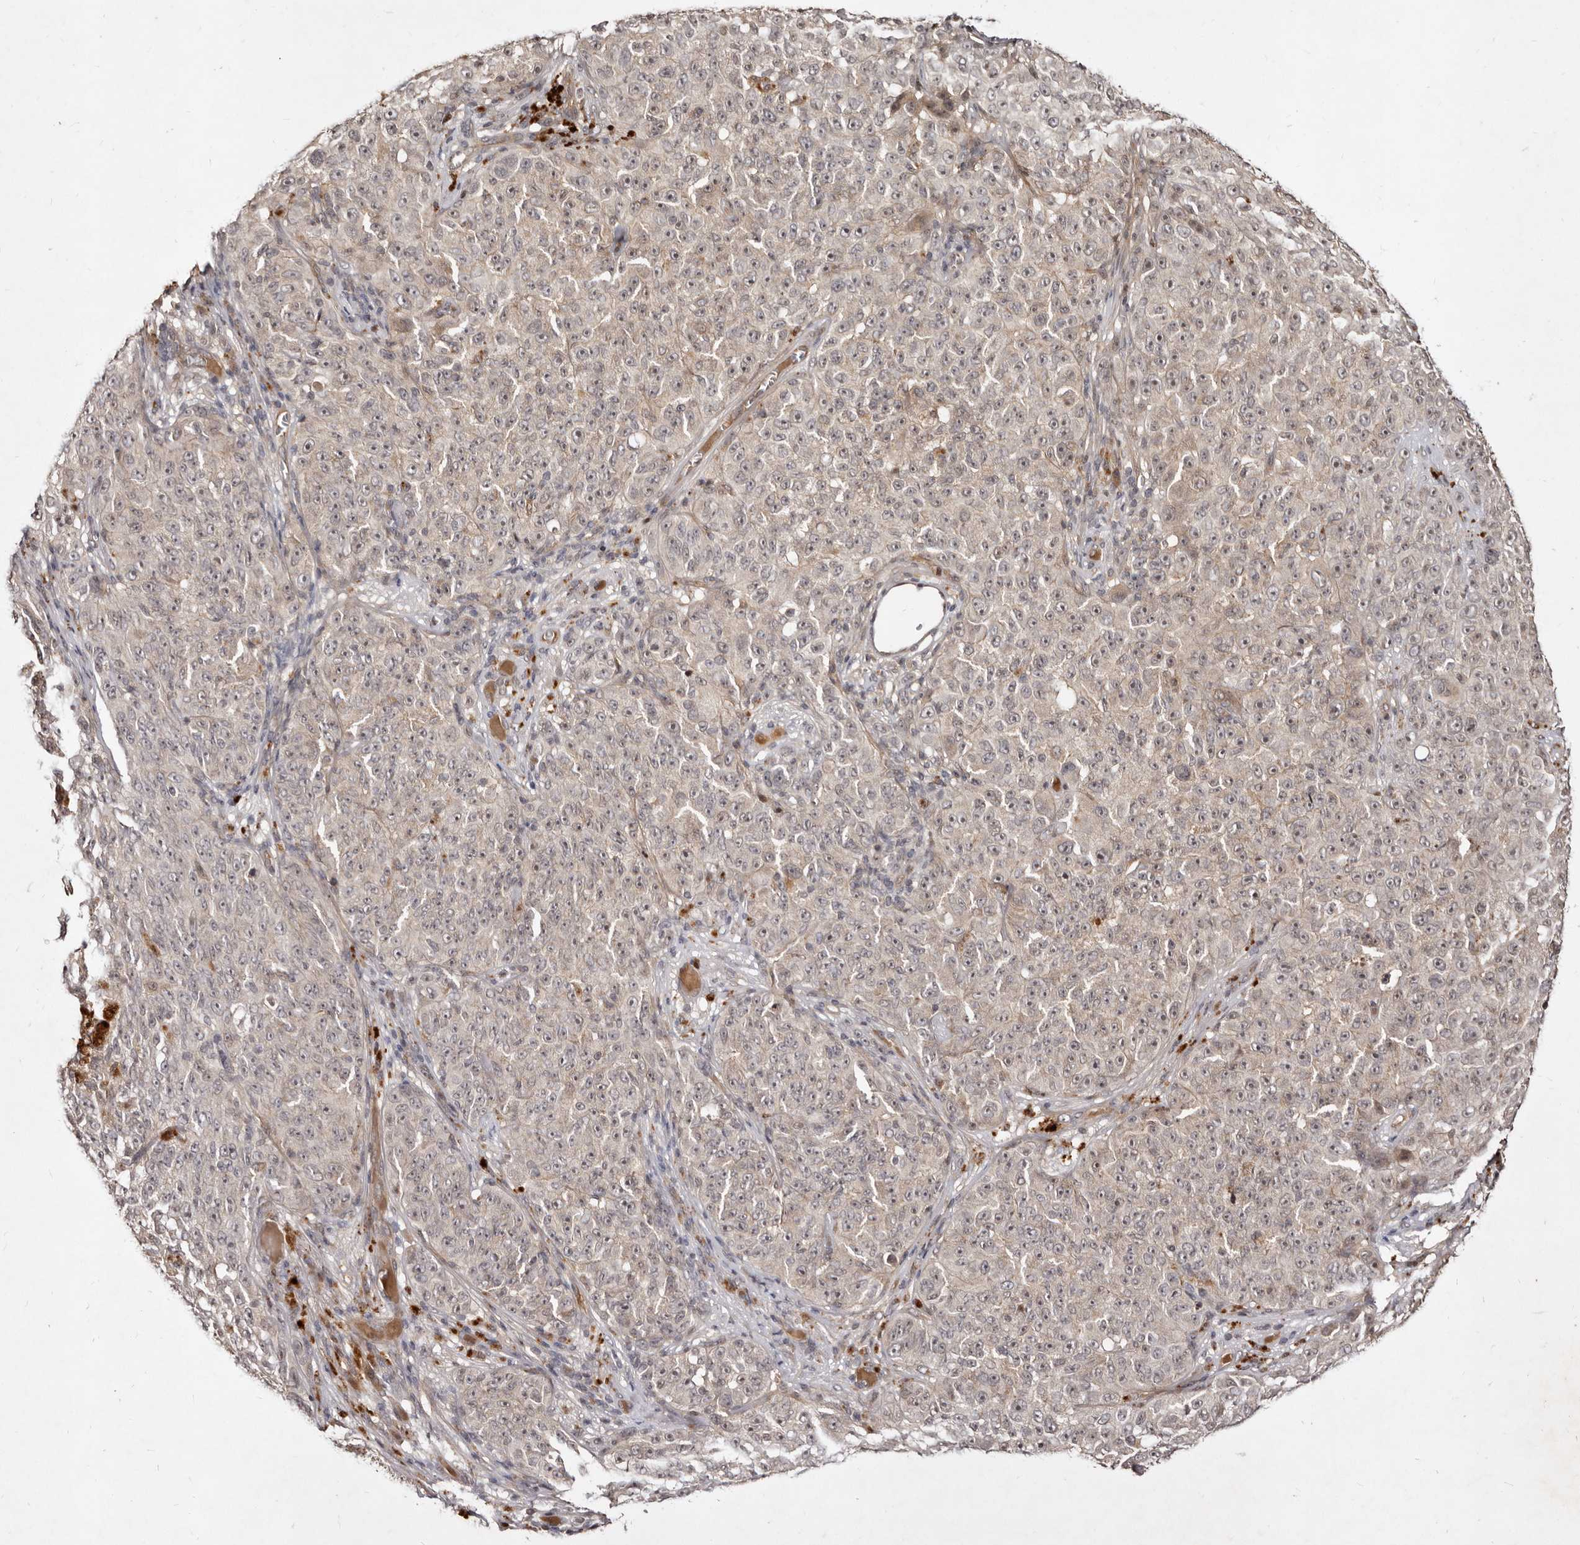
{"staining": {"intensity": "negative", "quantity": "none", "location": "none"}, "tissue": "melanoma", "cell_type": "Tumor cells", "image_type": "cancer", "snomed": [{"axis": "morphology", "description": "Malignant melanoma, NOS"}, {"axis": "topography", "description": "Skin"}], "caption": "The image shows no significant positivity in tumor cells of melanoma.", "gene": "LCORL", "patient": {"sex": "female", "age": 82}}